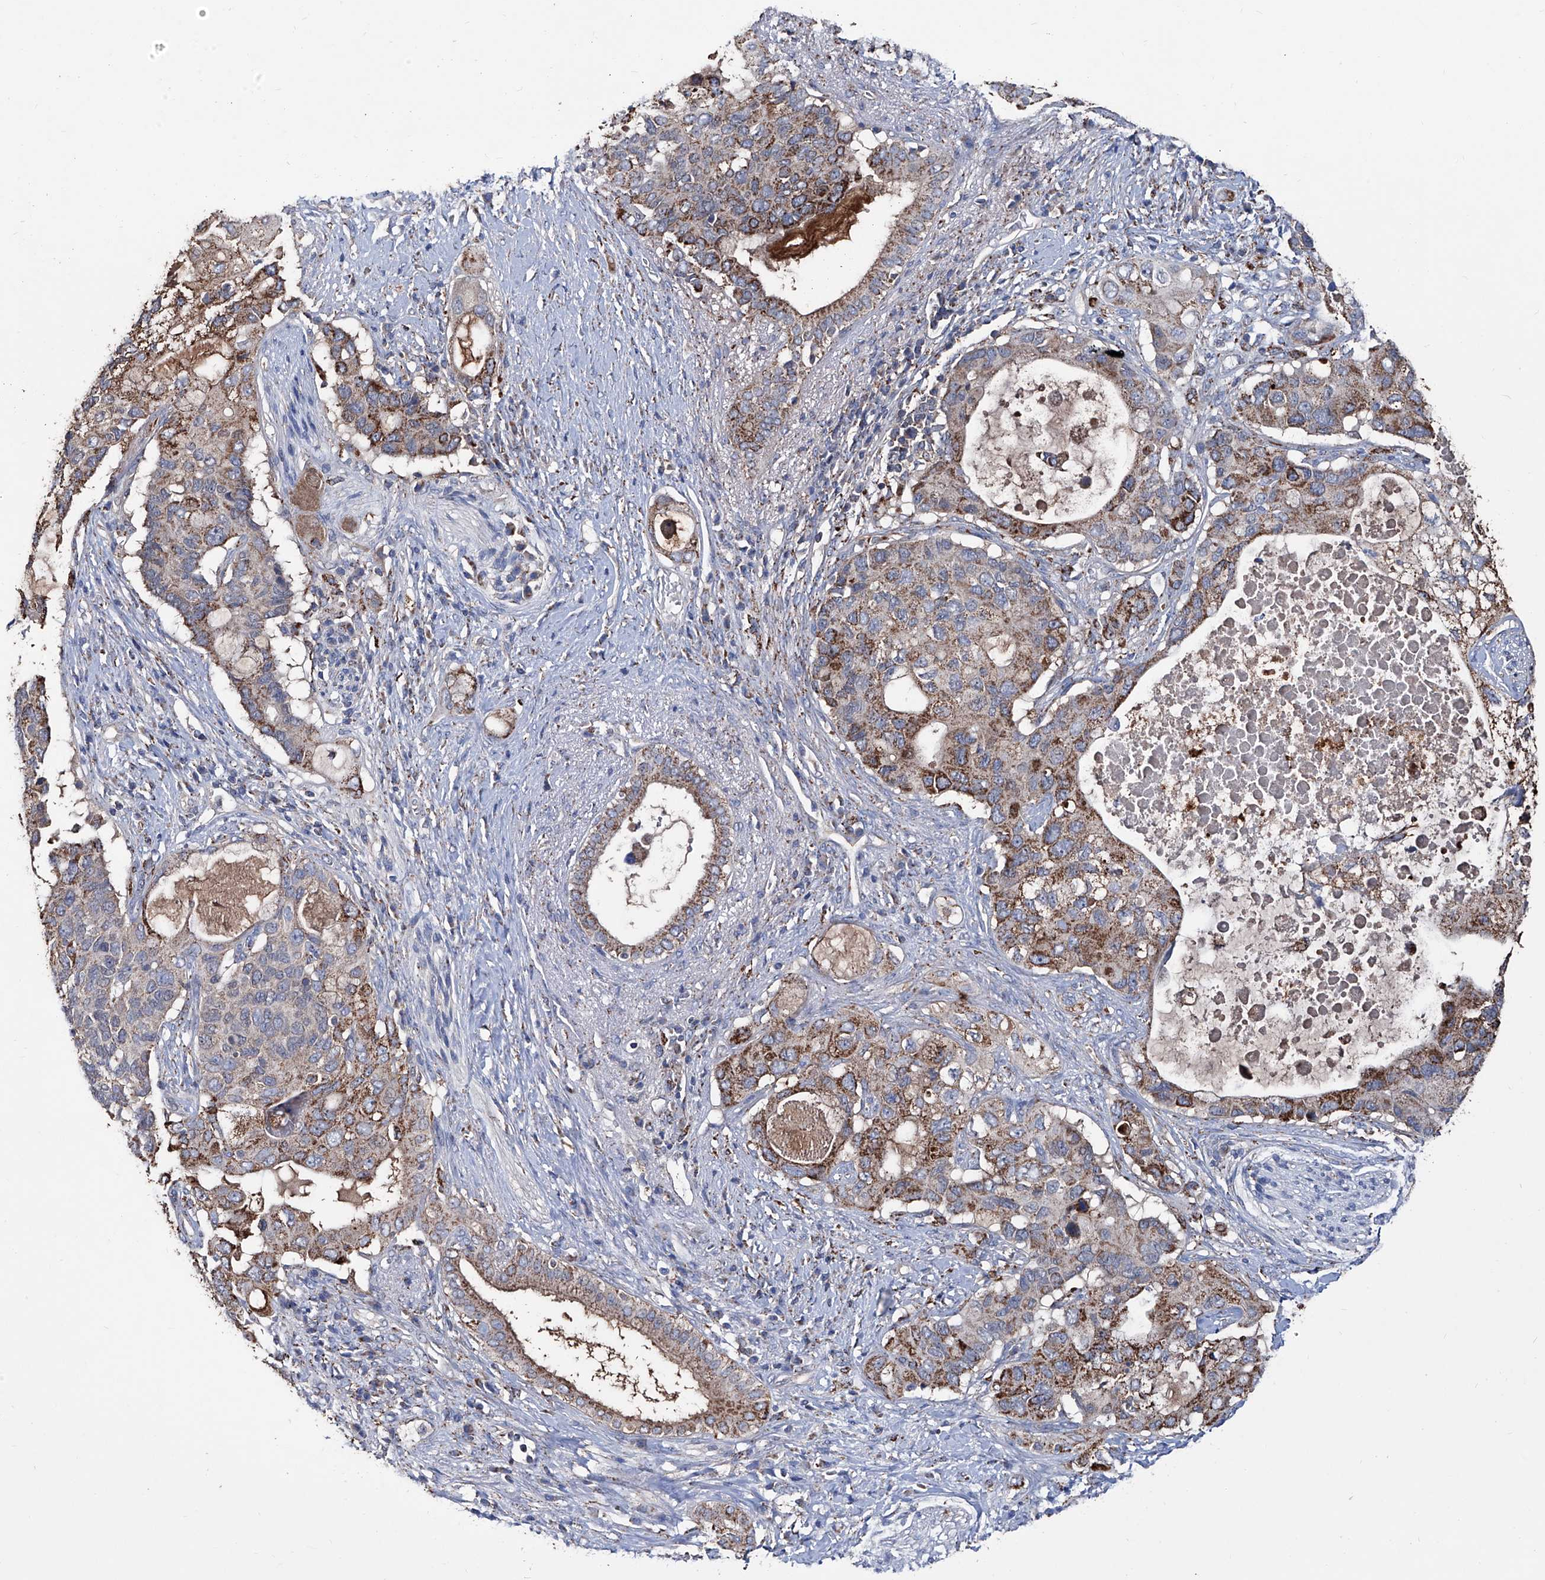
{"staining": {"intensity": "moderate", "quantity": ">75%", "location": "cytoplasmic/membranous"}, "tissue": "pancreatic cancer", "cell_type": "Tumor cells", "image_type": "cancer", "snomed": [{"axis": "morphology", "description": "Adenocarcinoma, NOS"}, {"axis": "topography", "description": "Pancreas"}], "caption": "Human pancreatic cancer (adenocarcinoma) stained with a brown dye demonstrates moderate cytoplasmic/membranous positive expression in approximately >75% of tumor cells.", "gene": "NHS", "patient": {"sex": "female", "age": 56}}